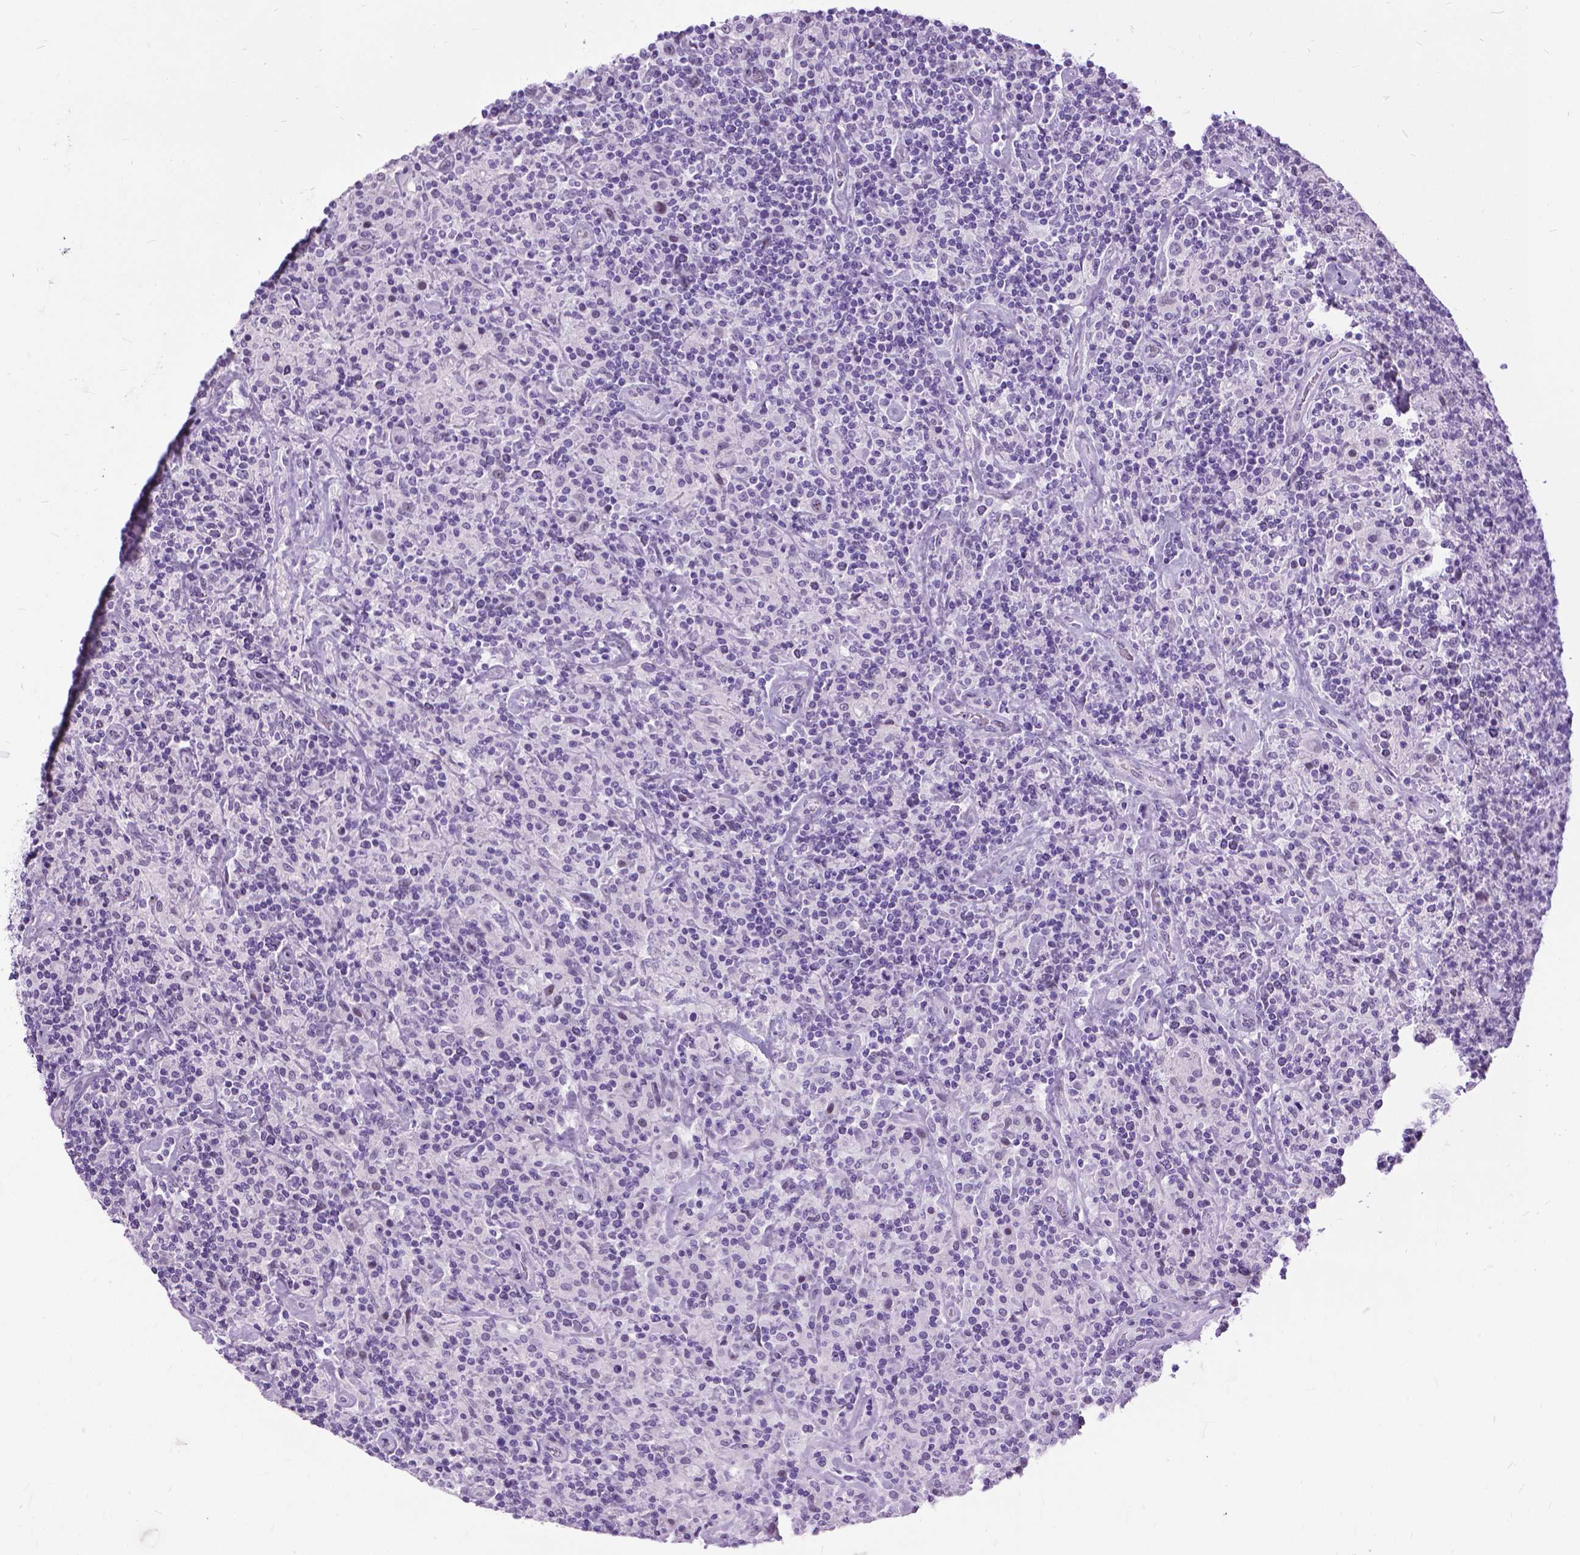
{"staining": {"intensity": "negative", "quantity": "none", "location": "none"}, "tissue": "lymphoma", "cell_type": "Tumor cells", "image_type": "cancer", "snomed": [{"axis": "morphology", "description": "Hodgkin's disease, NOS"}, {"axis": "topography", "description": "Lymph node"}], "caption": "DAB immunohistochemical staining of human Hodgkin's disease displays no significant staining in tumor cells. (DAB immunohistochemistry, high magnification).", "gene": "PROB1", "patient": {"sex": "male", "age": 70}}